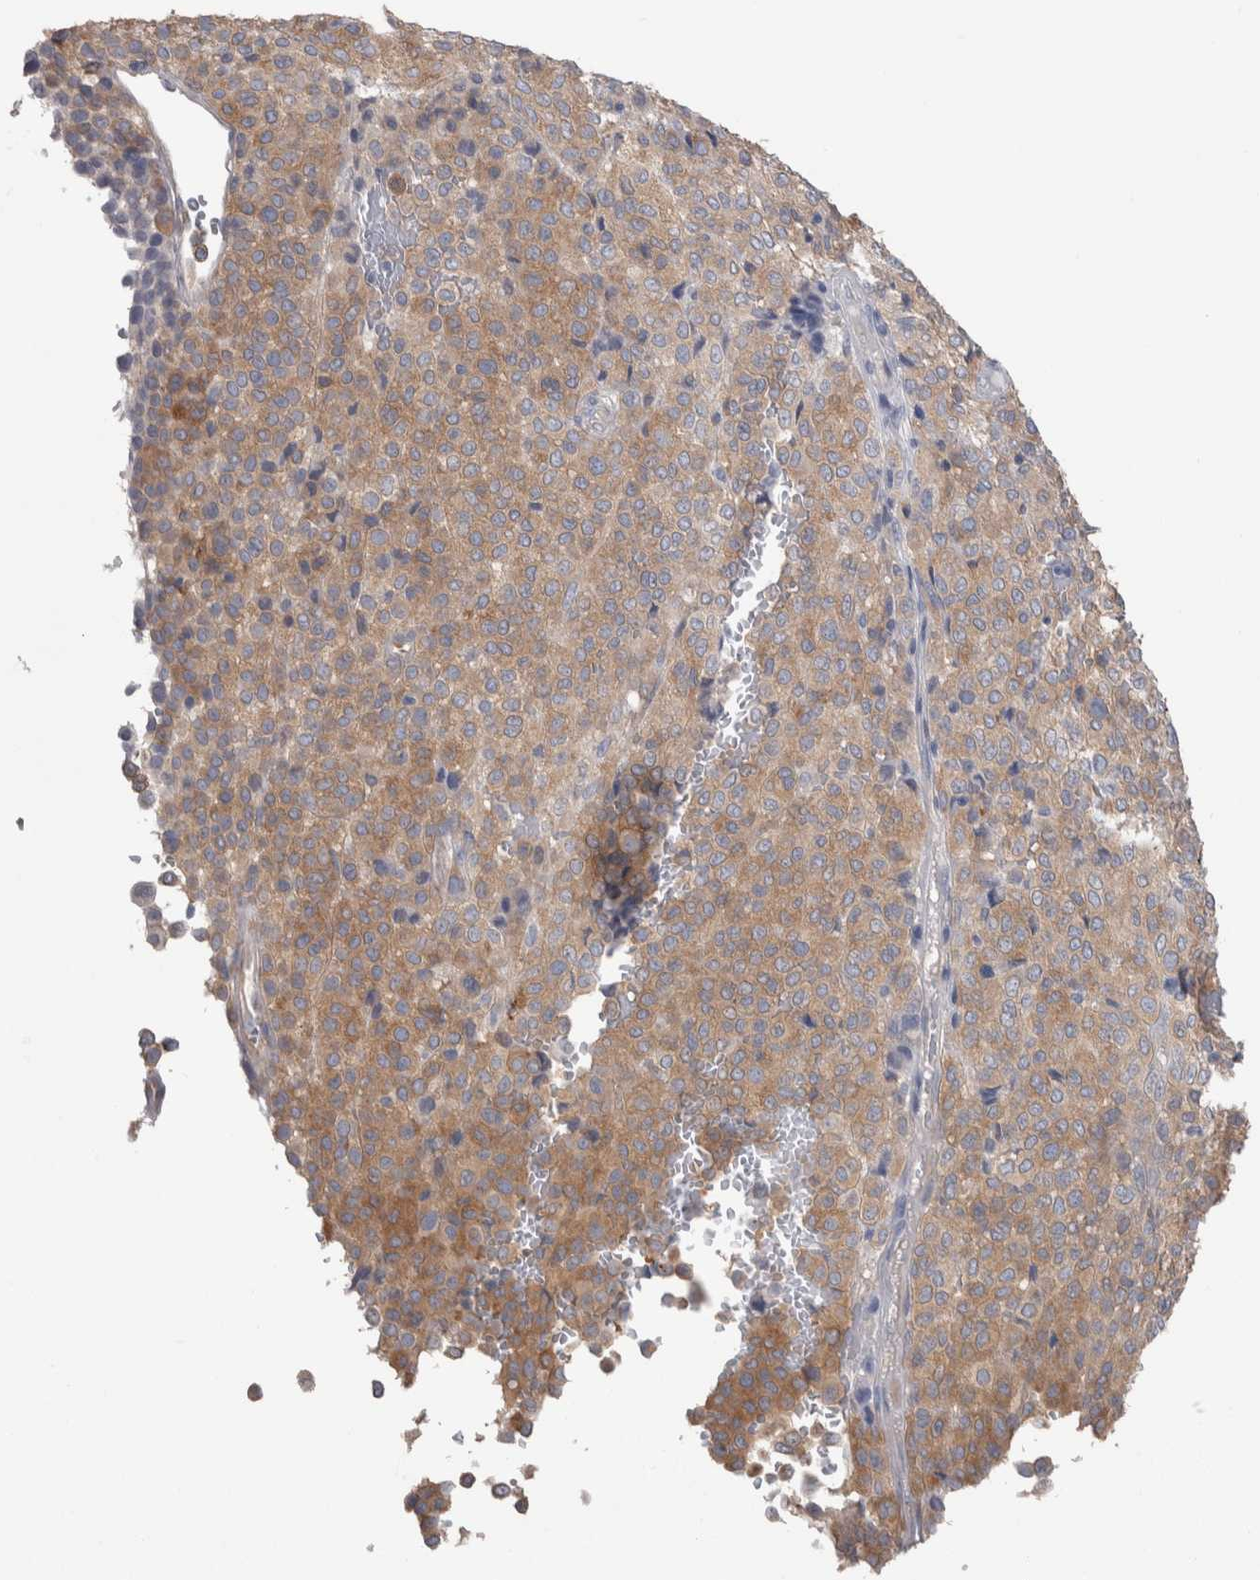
{"staining": {"intensity": "moderate", "quantity": "25%-75%", "location": "cytoplasmic/membranous"}, "tissue": "melanoma", "cell_type": "Tumor cells", "image_type": "cancer", "snomed": [{"axis": "morphology", "description": "Malignant melanoma, Metastatic site"}, {"axis": "topography", "description": "Pancreas"}], "caption": "Protein expression analysis of human melanoma reveals moderate cytoplasmic/membranous positivity in approximately 25%-75% of tumor cells. (brown staining indicates protein expression, while blue staining denotes nuclei).", "gene": "GPHN", "patient": {"sex": "female", "age": 30}}